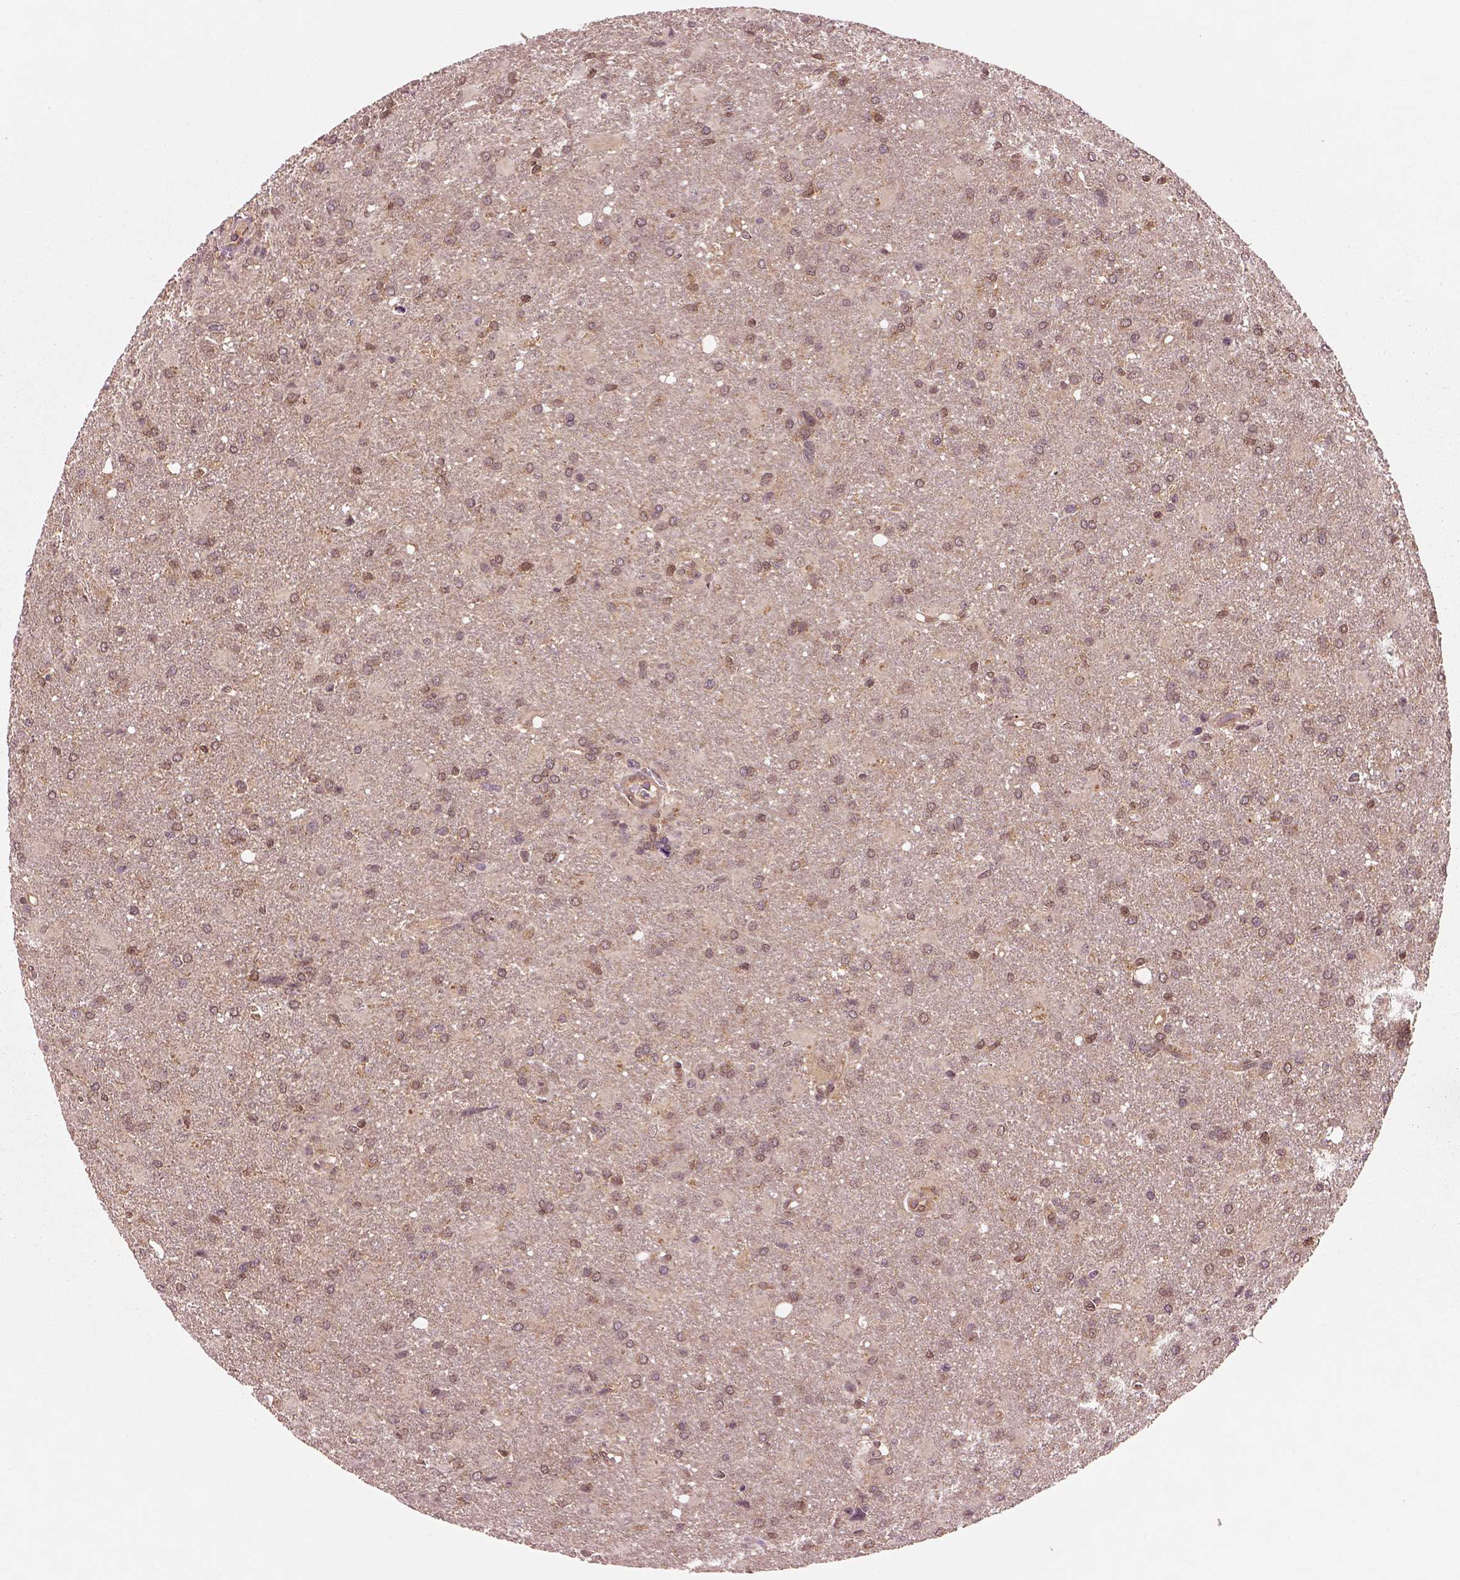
{"staining": {"intensity": "weak", "quantity": "25%-75%", "location": "cytoplasmic/membranous"}, "tissue": "glioma", "cell_type": "Tumor cells", "image_type": "cancer", "snomed": [{"axis": "morphology", "description": "Glioma, malignant, High grade"}, {"axis": "topography", "description": "Brain"}], "caption": "An IHC micrograph of neoplastic tissue is shown. Protein staining in brown labels weak cytoplasmic/membranous positivity in glioma within tumor cells.", "gene": "MDP1", "patient": {"sex": "male", "age": 68}}